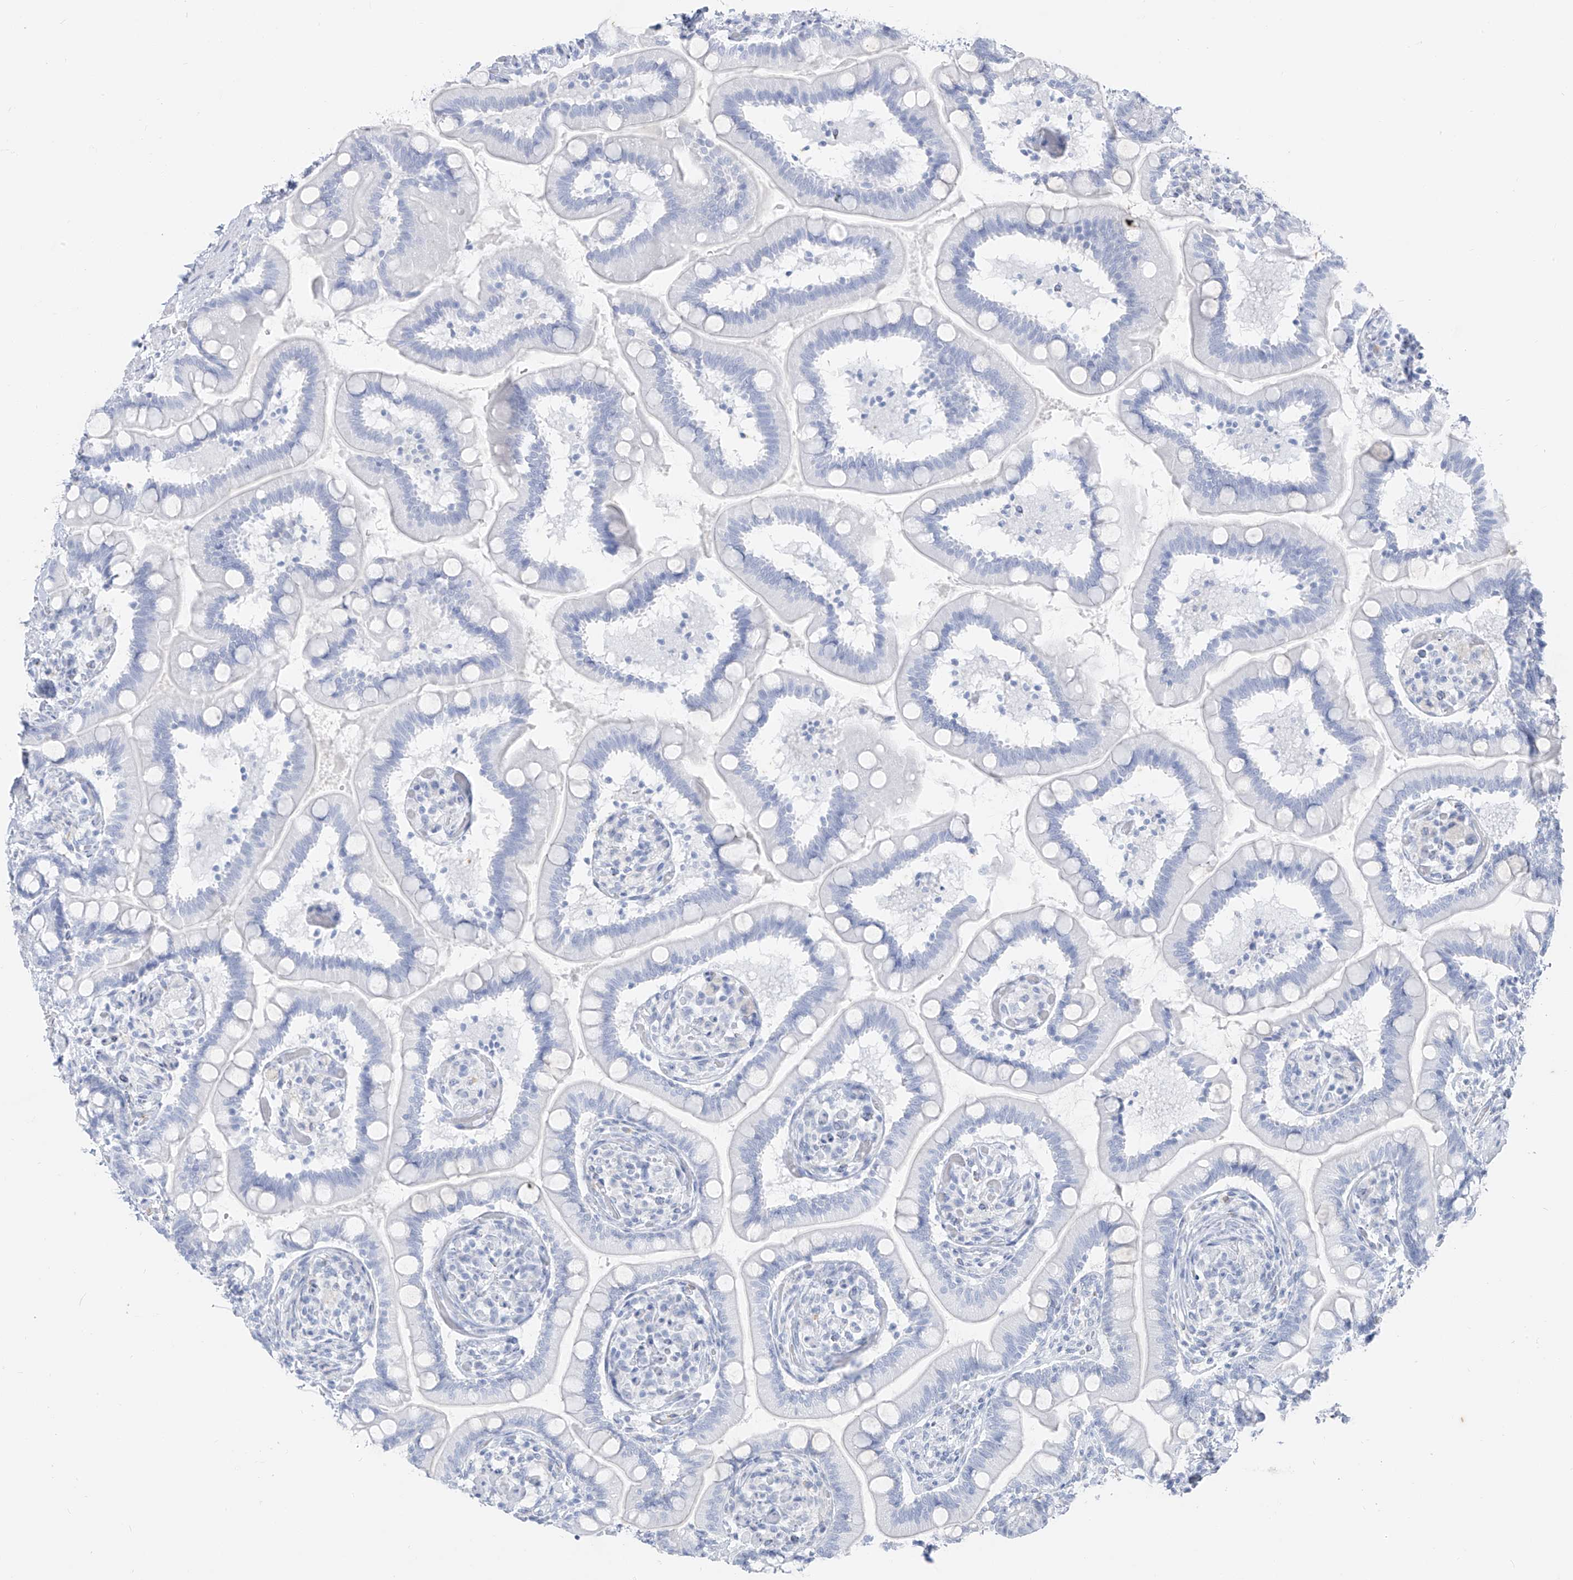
{"staining": {"intensity": "negative", "quantity": "none", "location": "none"}, "tissue": "small intestine", "cell_type": "Glandular cells", "image_type": "normal", "snomed": [{"axis": "morphology", "description": "Normal tissue, NOS"}, {"axis": "topography", "description": "Small intestine"}], "caption": "Small intestine was stained to show a protein in brown. There is no significant staining in glandular cells. Brightfield microscopy of immunohistochemistry (IHC) stained with DAB (brown) and hematoxylin (blue), captured at high magnification.", "gene": "CX3CR1", "patient": {"sex": "female", "age": 64}}